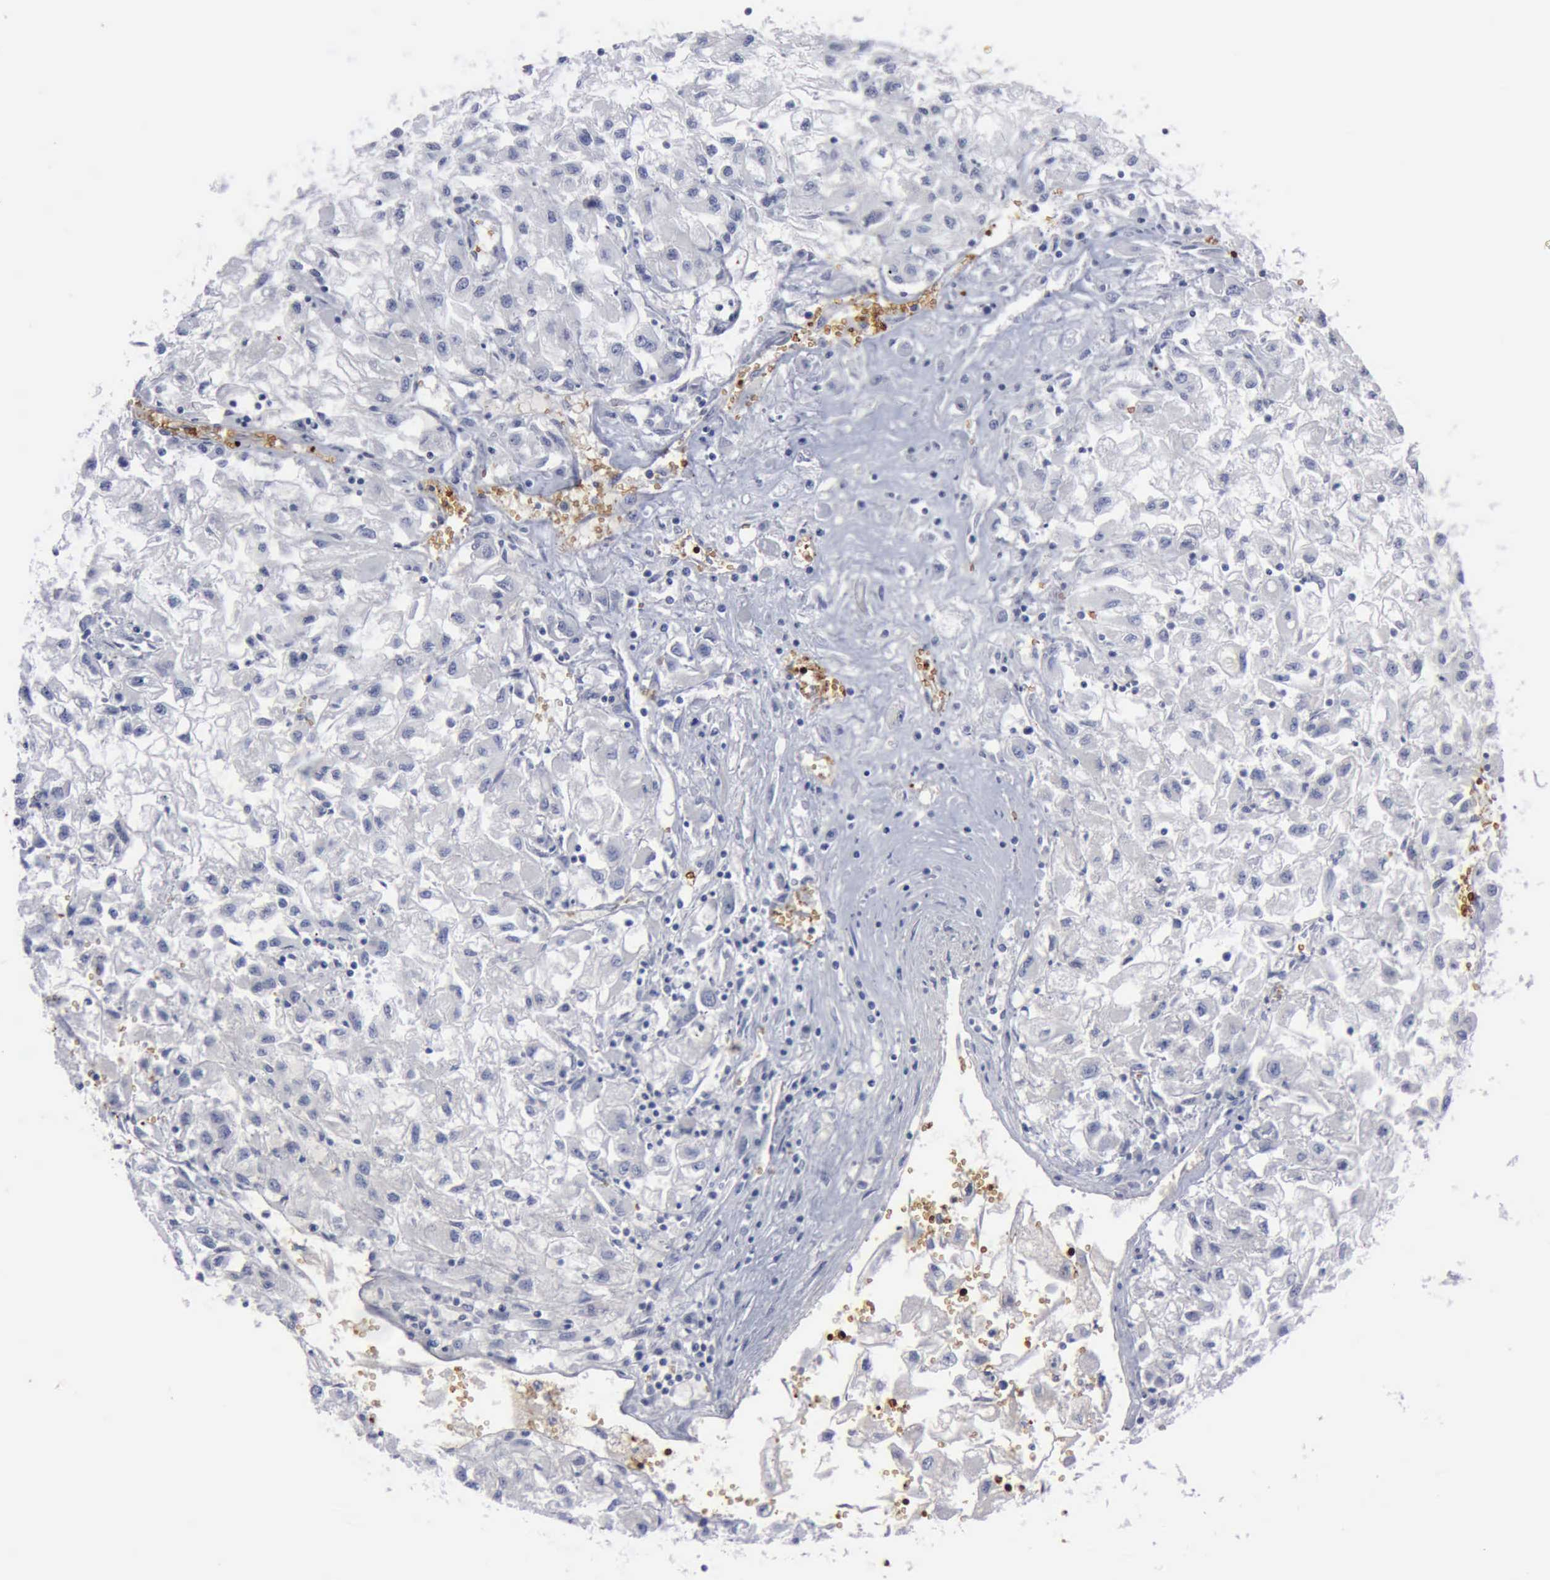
{"staining": {"intensity": "negative", "quantity": "none", "location": "none"}, "tissue": "renal cancer", "cell_type": "Tumor cells", "image_type": "cancer", "snomed": [{"axis": "morphology", "description": "Adenocarcinoma, NOS"}, {"axis": "topography", "description": "Kidney"}], "caption": "Tumor cells are negative for protein expression in human renal adenocarcinoma.", "gene": "TGFB1", "patient": {"sex": "male", "age": 59}}